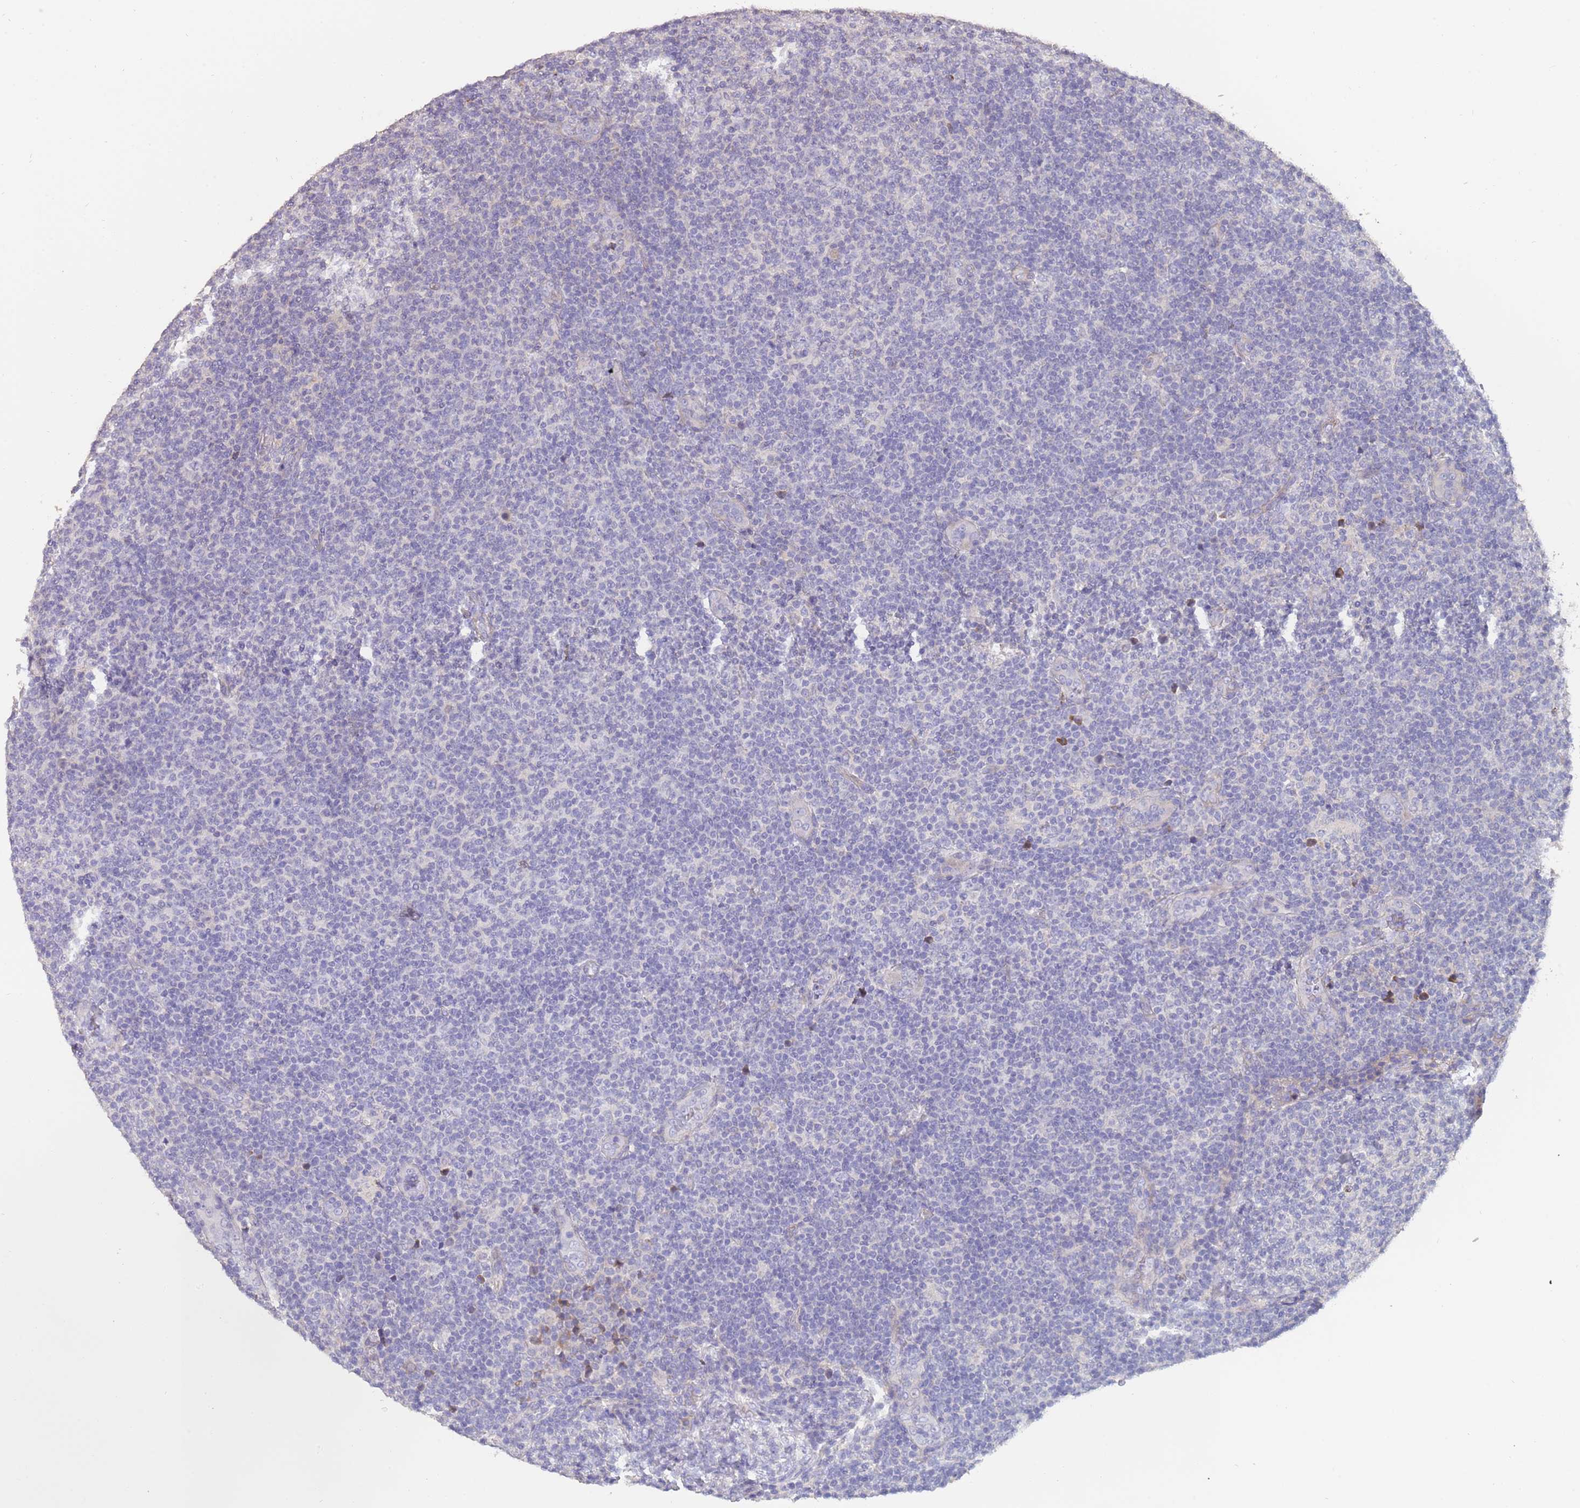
{"staining": {"intensity": "negative", "quantity": "none", "location": "none"}, "tissue": "lymphoma", "cell_type": "Tumor cells", "image_type": "cancer", "snomed": [{"axis": "morphology", "description": "Malignant lymphoma, non-Hodgkin's type, Low grade"}, {"axis": "topography", "description": "Lymph node"}], "caption": "Human low-grade malignant lymphoma, non-Hodgkin's type stained for a protein using immunohistochemistry (IHC) reveals no staining in tumor cells.", "gene": "SUSD1", "patient": {"sex": "male", "age": 66}}